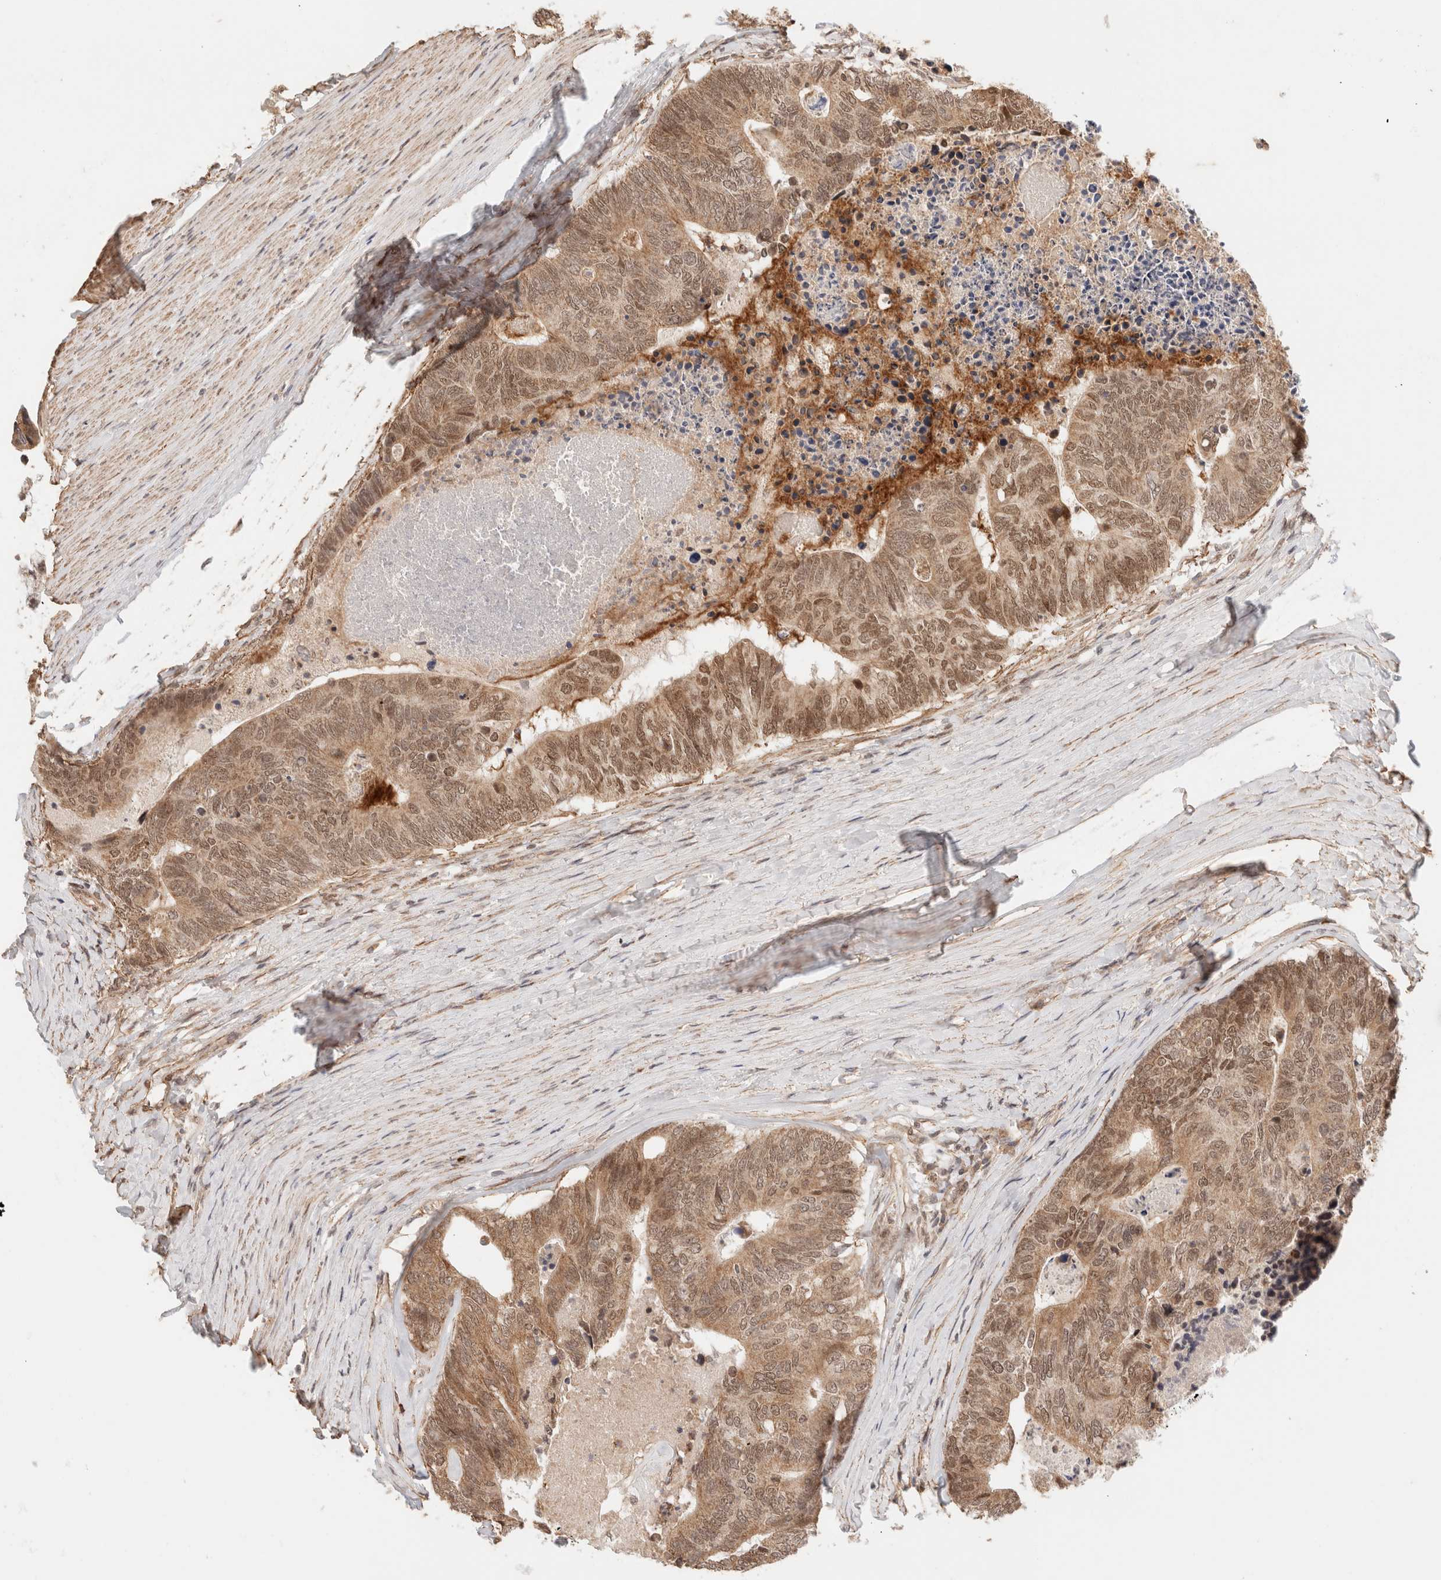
{"staining": {"intensity": "moderate", "quantity": ">75%", "location": "cytoplasmic/membranous,nuclear"}, "tissue": "colorectal cancer", "cell_type": "Tumor cells", "image_type": "cancer", "snomed": [{"axis": "morphology", "description": "Adenocarcinoma, NOS"}, {"axis": "topography", "description": "Colon"}], "caption": "Approximately >75% of tumor cells in human colorectal adenocarcinoma show moderate cytoplasmic/membranous and nuclear protein positivity as visualized by brown immunohistochemical staining.", "gene": "BRPF3", "patient": {"sex": "female", "age": 67}}